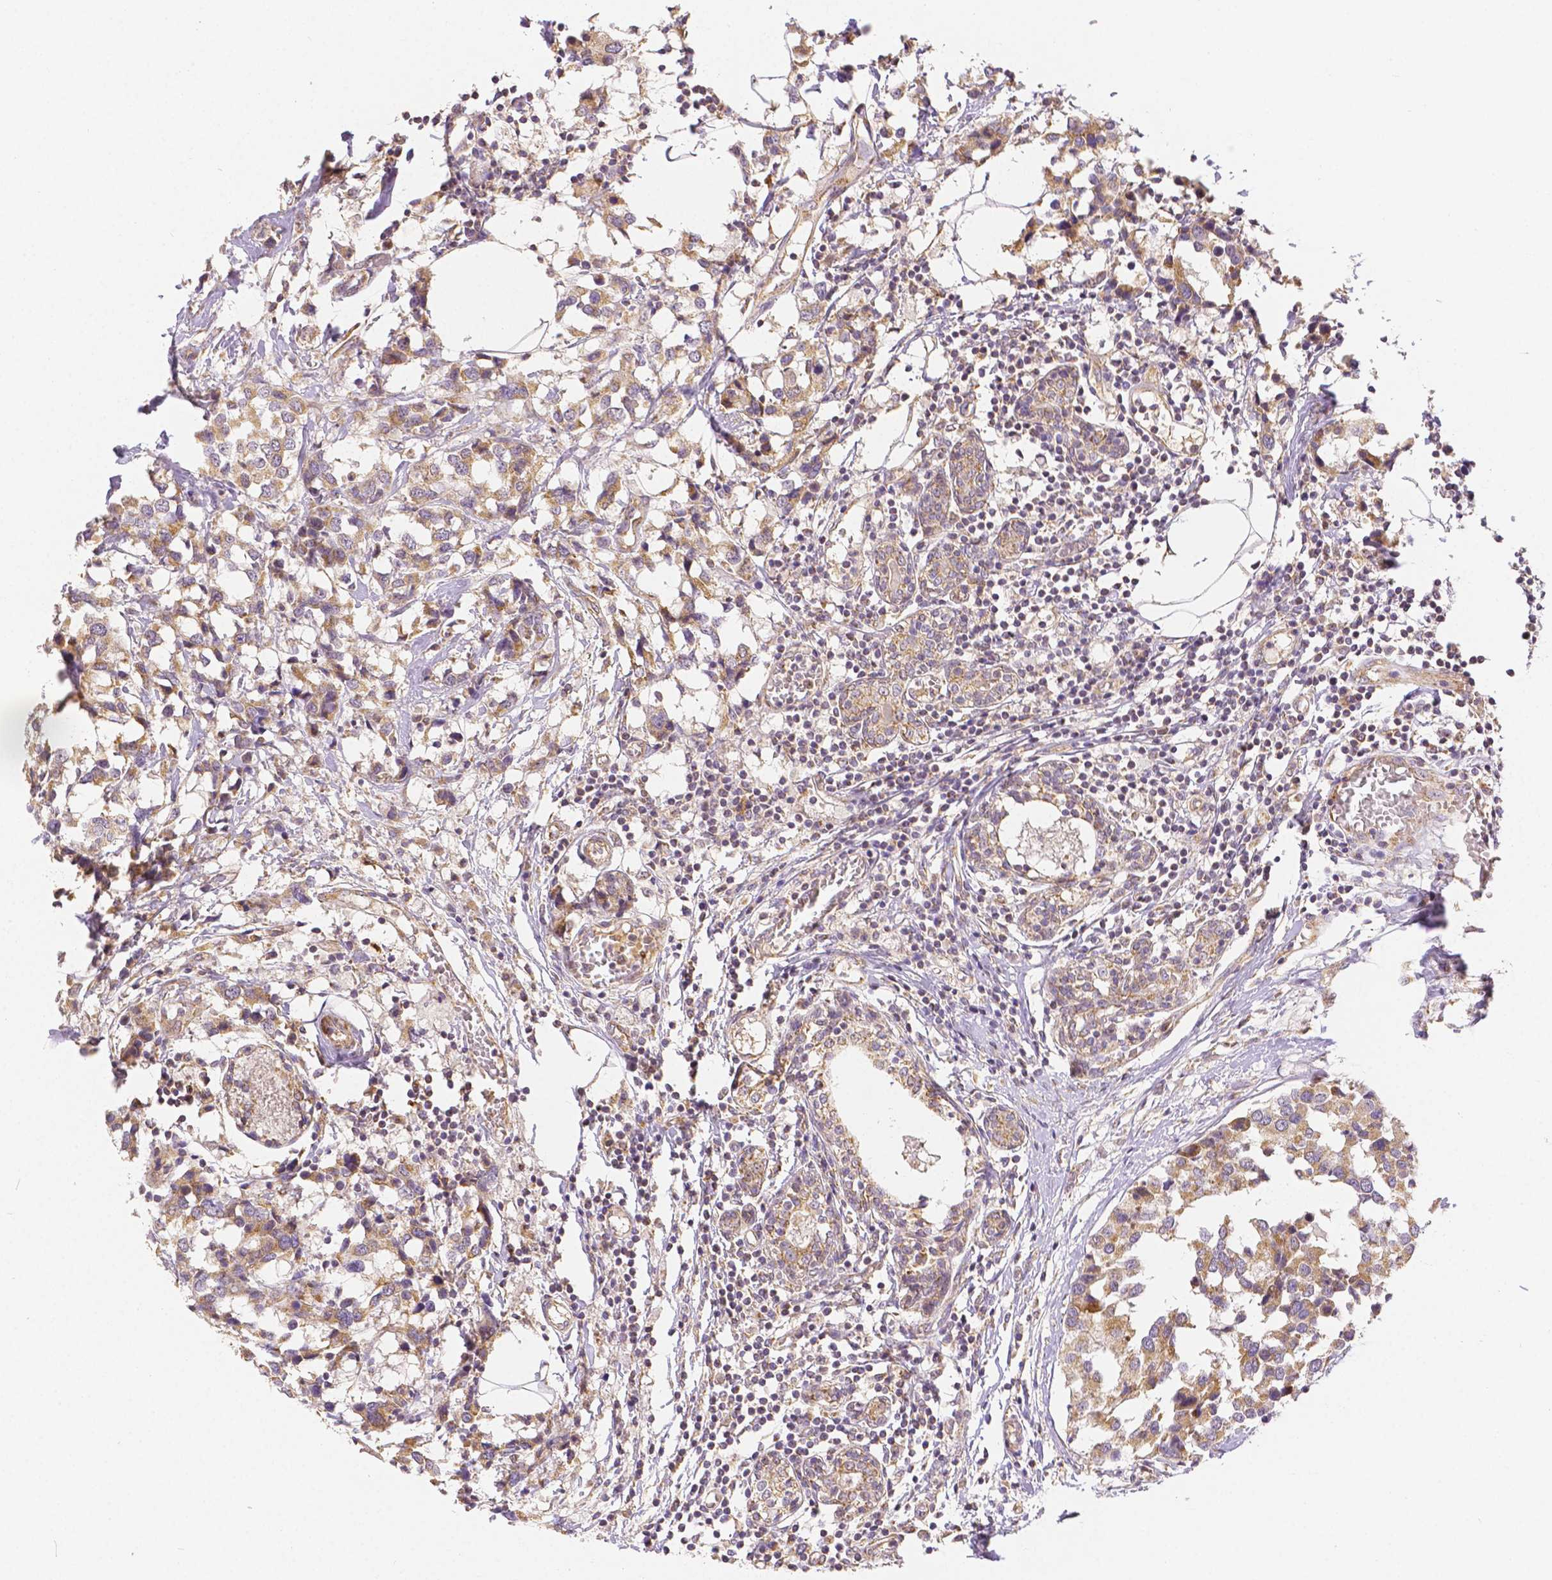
{"staining": {"intensity": "moderate", "quantity": "25%-75%", "location": "cytoplasmic/membranous"}, "tissue": "breast cancer", "cell_type": "Tumor cells", "image_type": "cancer", "snomed": [{"axis": "morphology", "description": "Lobular carcinoma"}, {"axis": "topography", "description": "Breast"}], "caption": "Breast cancer was stained to show a protein in brown. There is medium levels of moderate cytoplasmic/membranous staining in about 25%-75% of tumor cells. (Brightfield microscopy of DAB IHC at high magnification).", "gene": "RHOT1", "patient": {"sex": "female", "age": 59}}